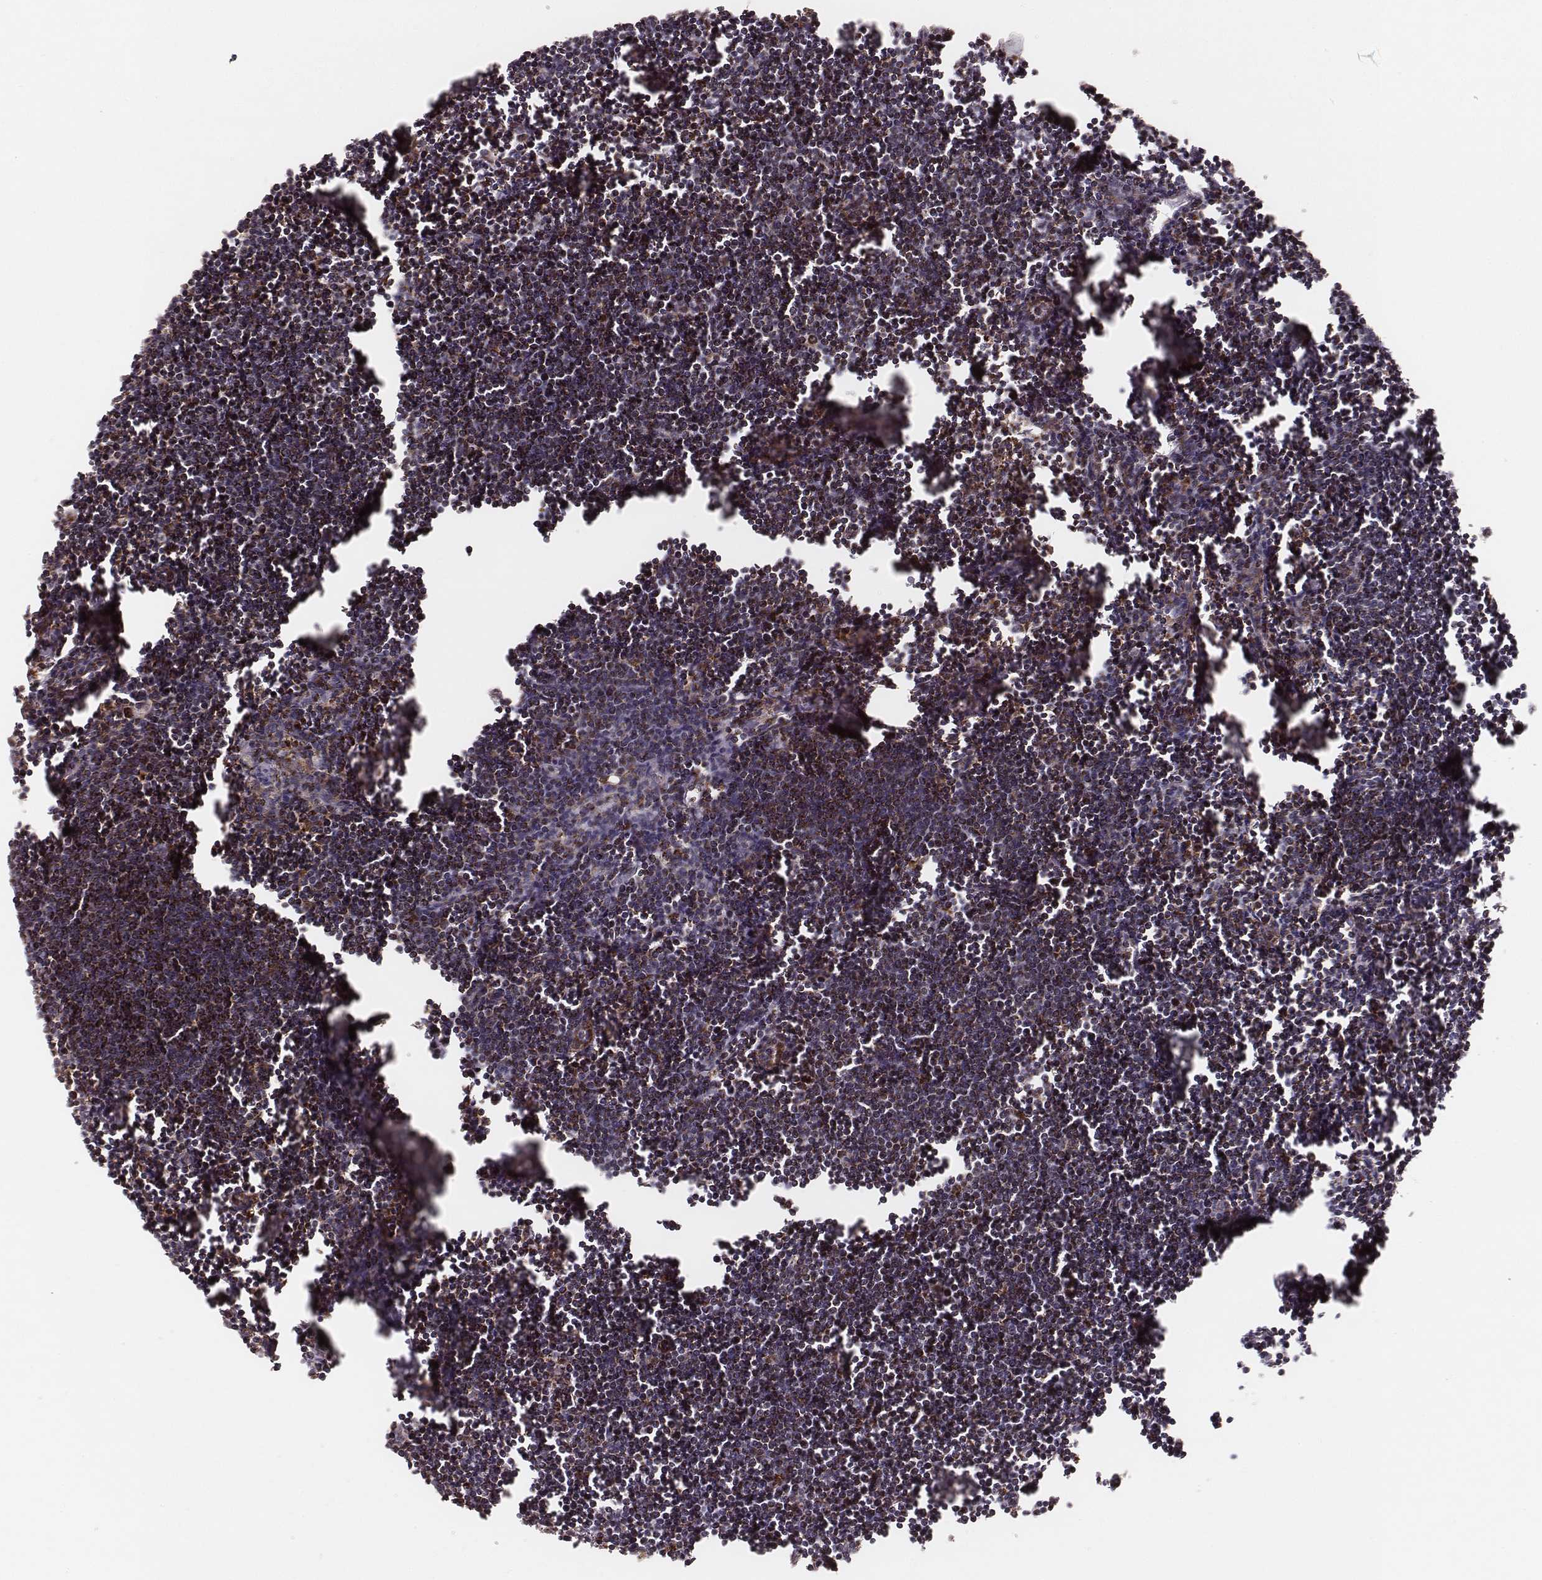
{"staining": {"intensity": "strong", "quantity": ">75%", "location": "cytoplasmic/membranous"}, "tissue": "lymph node", "cell_type": "Germinal center cells", "image_type": "normal", "snomed": [{"axis": "morphology", "description": "Normal tissue, NOS"}, {"axis": "topography", "description": "Lymph node"}], "caption": "High-magnification brightfield microscopy of normal lymph node stained with DAB (brown) and counterstained with hematoxylin (blue). germinal center cells exhibit strong cytoplasmic/membranous staining is appreciated in about>75% of cells. The staining was performed using DAB (3,3'-diaminobenzidine) to visualize the protein expression in brown, while the nuclei were stained in blue with hematoxylin (Magnification: 20x).", "gene": "CS", "patient": {"sex": "male", "age": 55}}